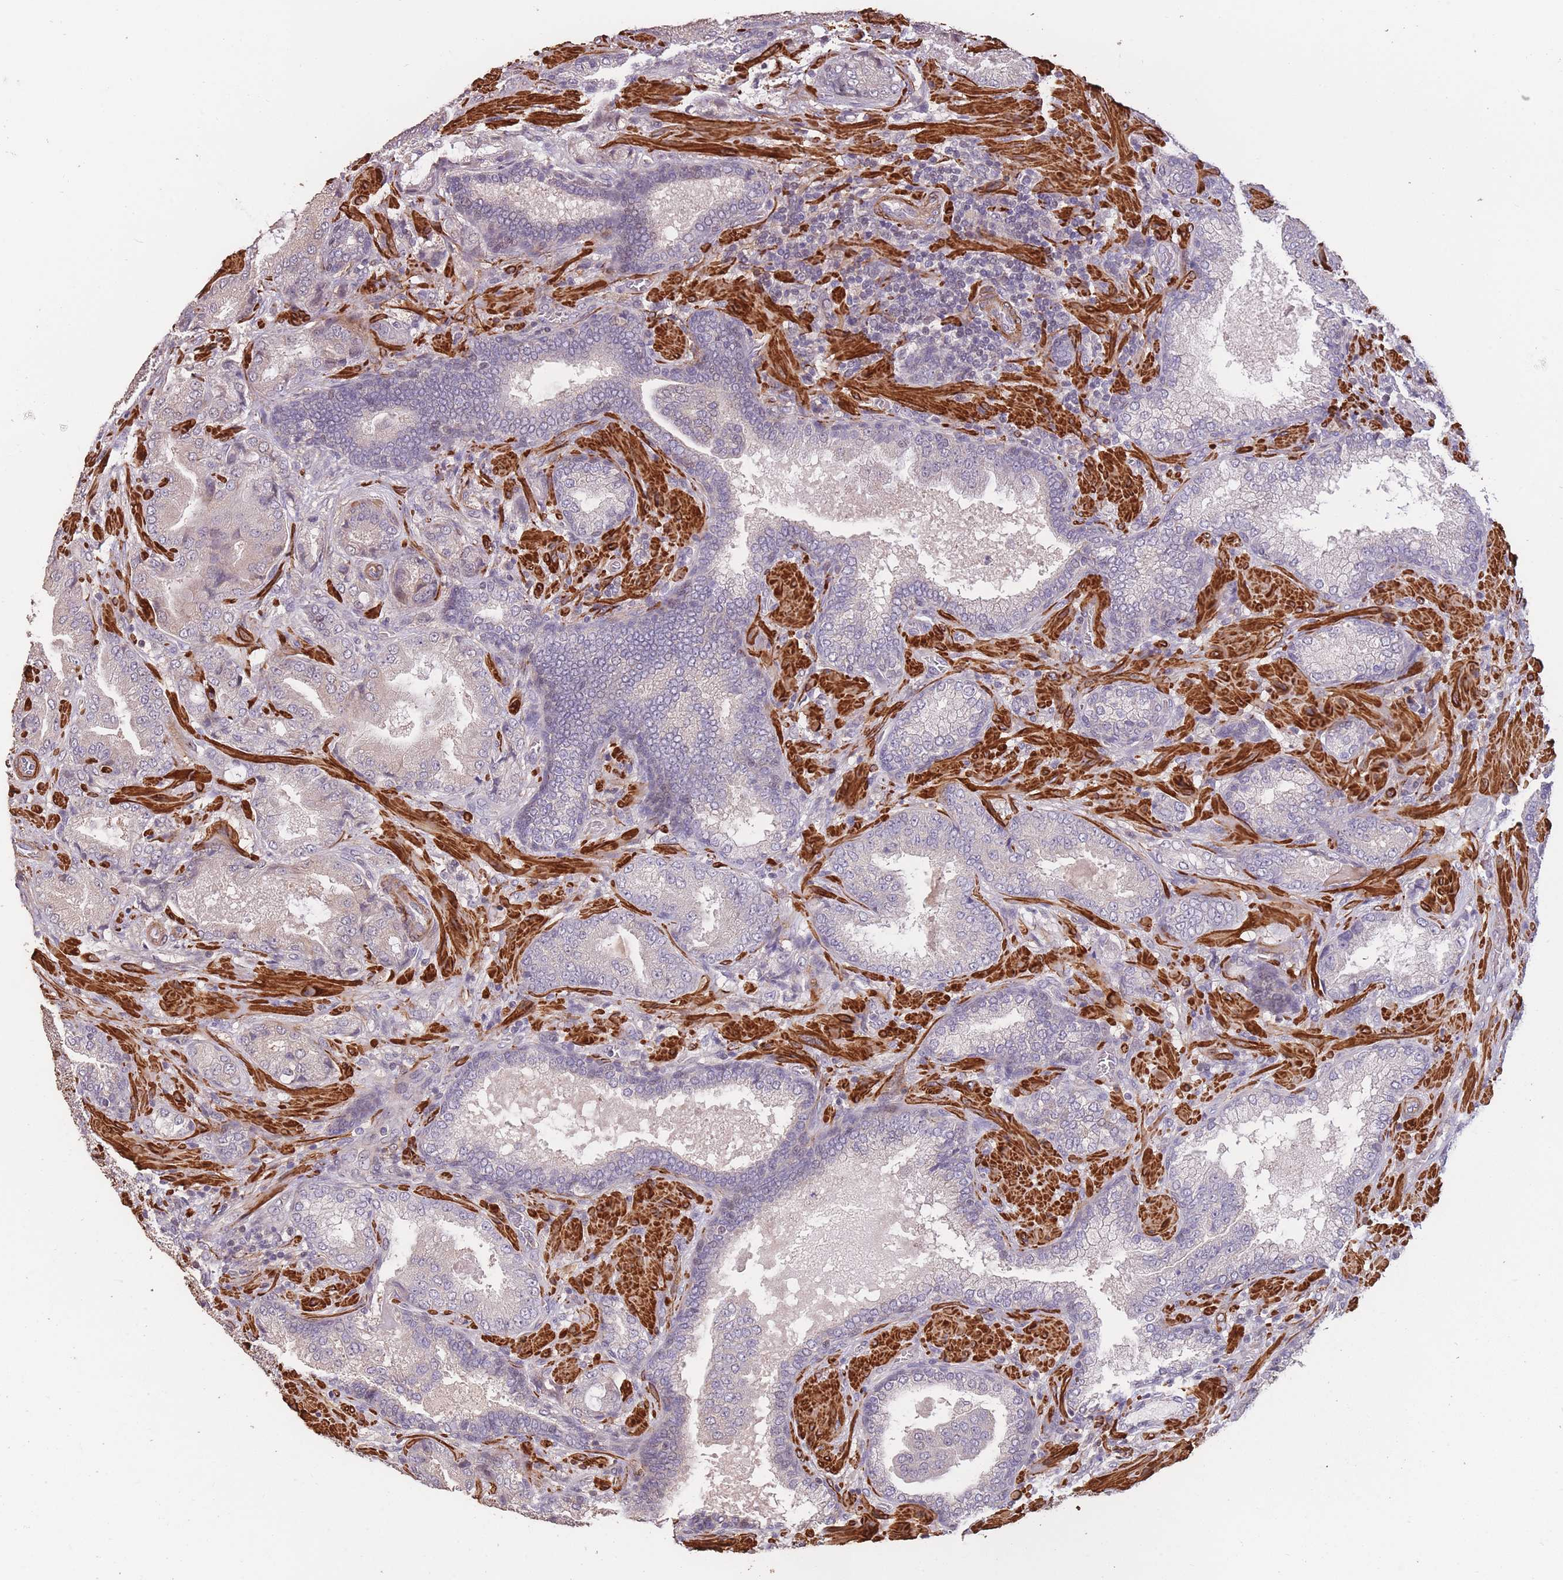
{"staining": {"intensity": "negative", "quantity": "none", "location": "none"}, "tissue": "prostate cancer", "cell_type": "Tumor cells", "image_type": "cancer", "snomed": [{"axis": "morphology", "description": "Adenocarcinoma, High grade"}, {"axis": "topography", "description": "Prostate"}], "caption": "DAB (3,3'-diaminobenzidine) immunohistochemical staining of human adenocarcinoma (high-grade) (prostate) reveals no significant expression in tumor cells. (Stains: DAB immunohistochemistry with hematoxylin counter stain, Microscopy: brightfield microscopy at high magnification).", "gene": "NLRC4", "patient": {"sex": "male", "age": 68}}